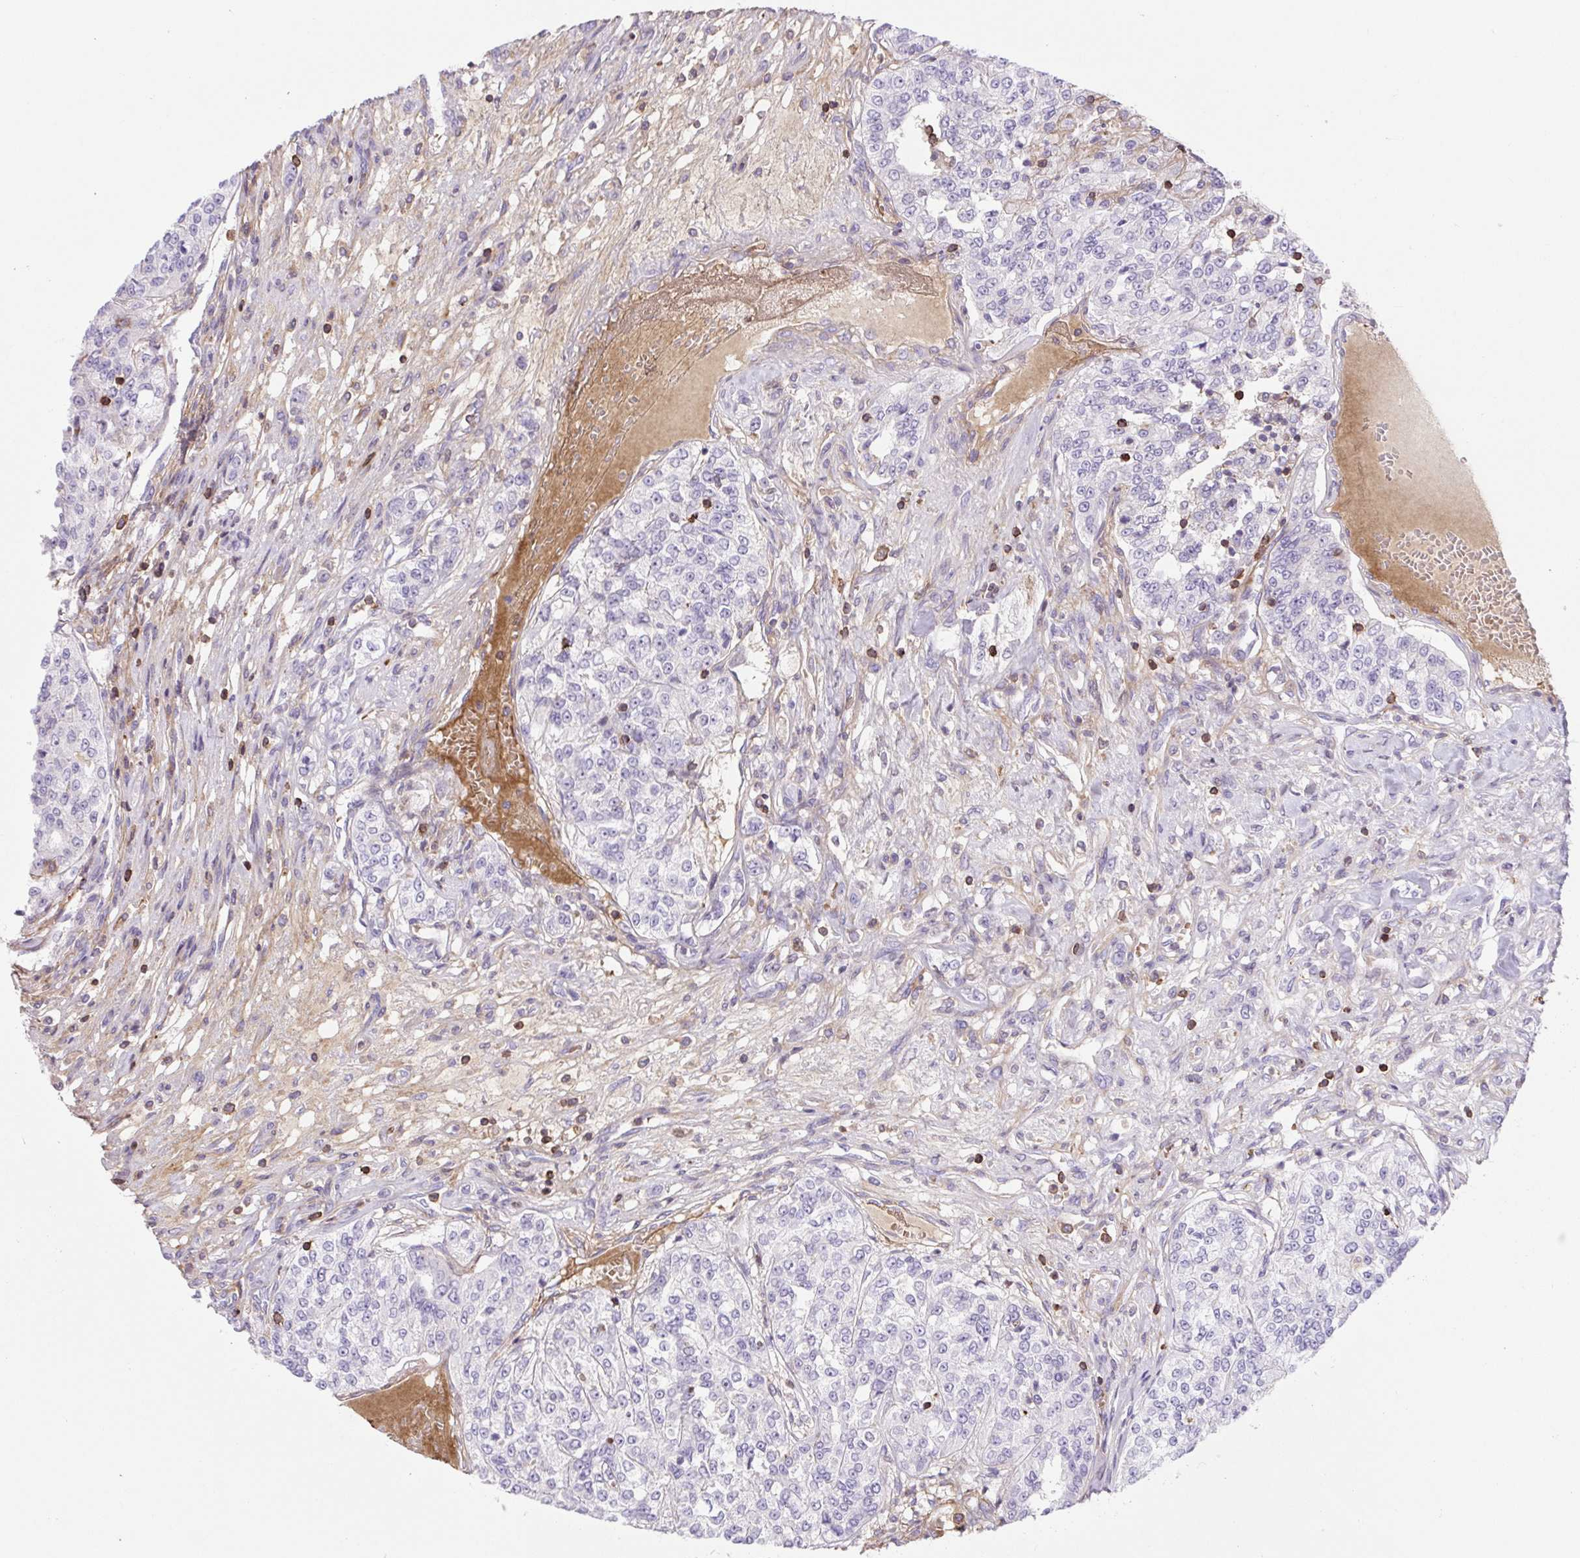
{"staining": {"intensity": "negative", "quantity": "none", "location": "none"}, "tissue": "renal cancer", "cell_type": "Tumor cells", "image_type": "cancer", "snomed": [{"axis": "morphology", "description": "Adenocarcinoma, NOS"}, {"axis": "topography", "description": "Kidney"}], "caption": "Immunohistochemical staining of human renal cancer (adenocarcinoma) demonstrates no significant positivity in tumor cells.", "gene": "TPRG1", "patient": {"sex": "female", "age": 63}}